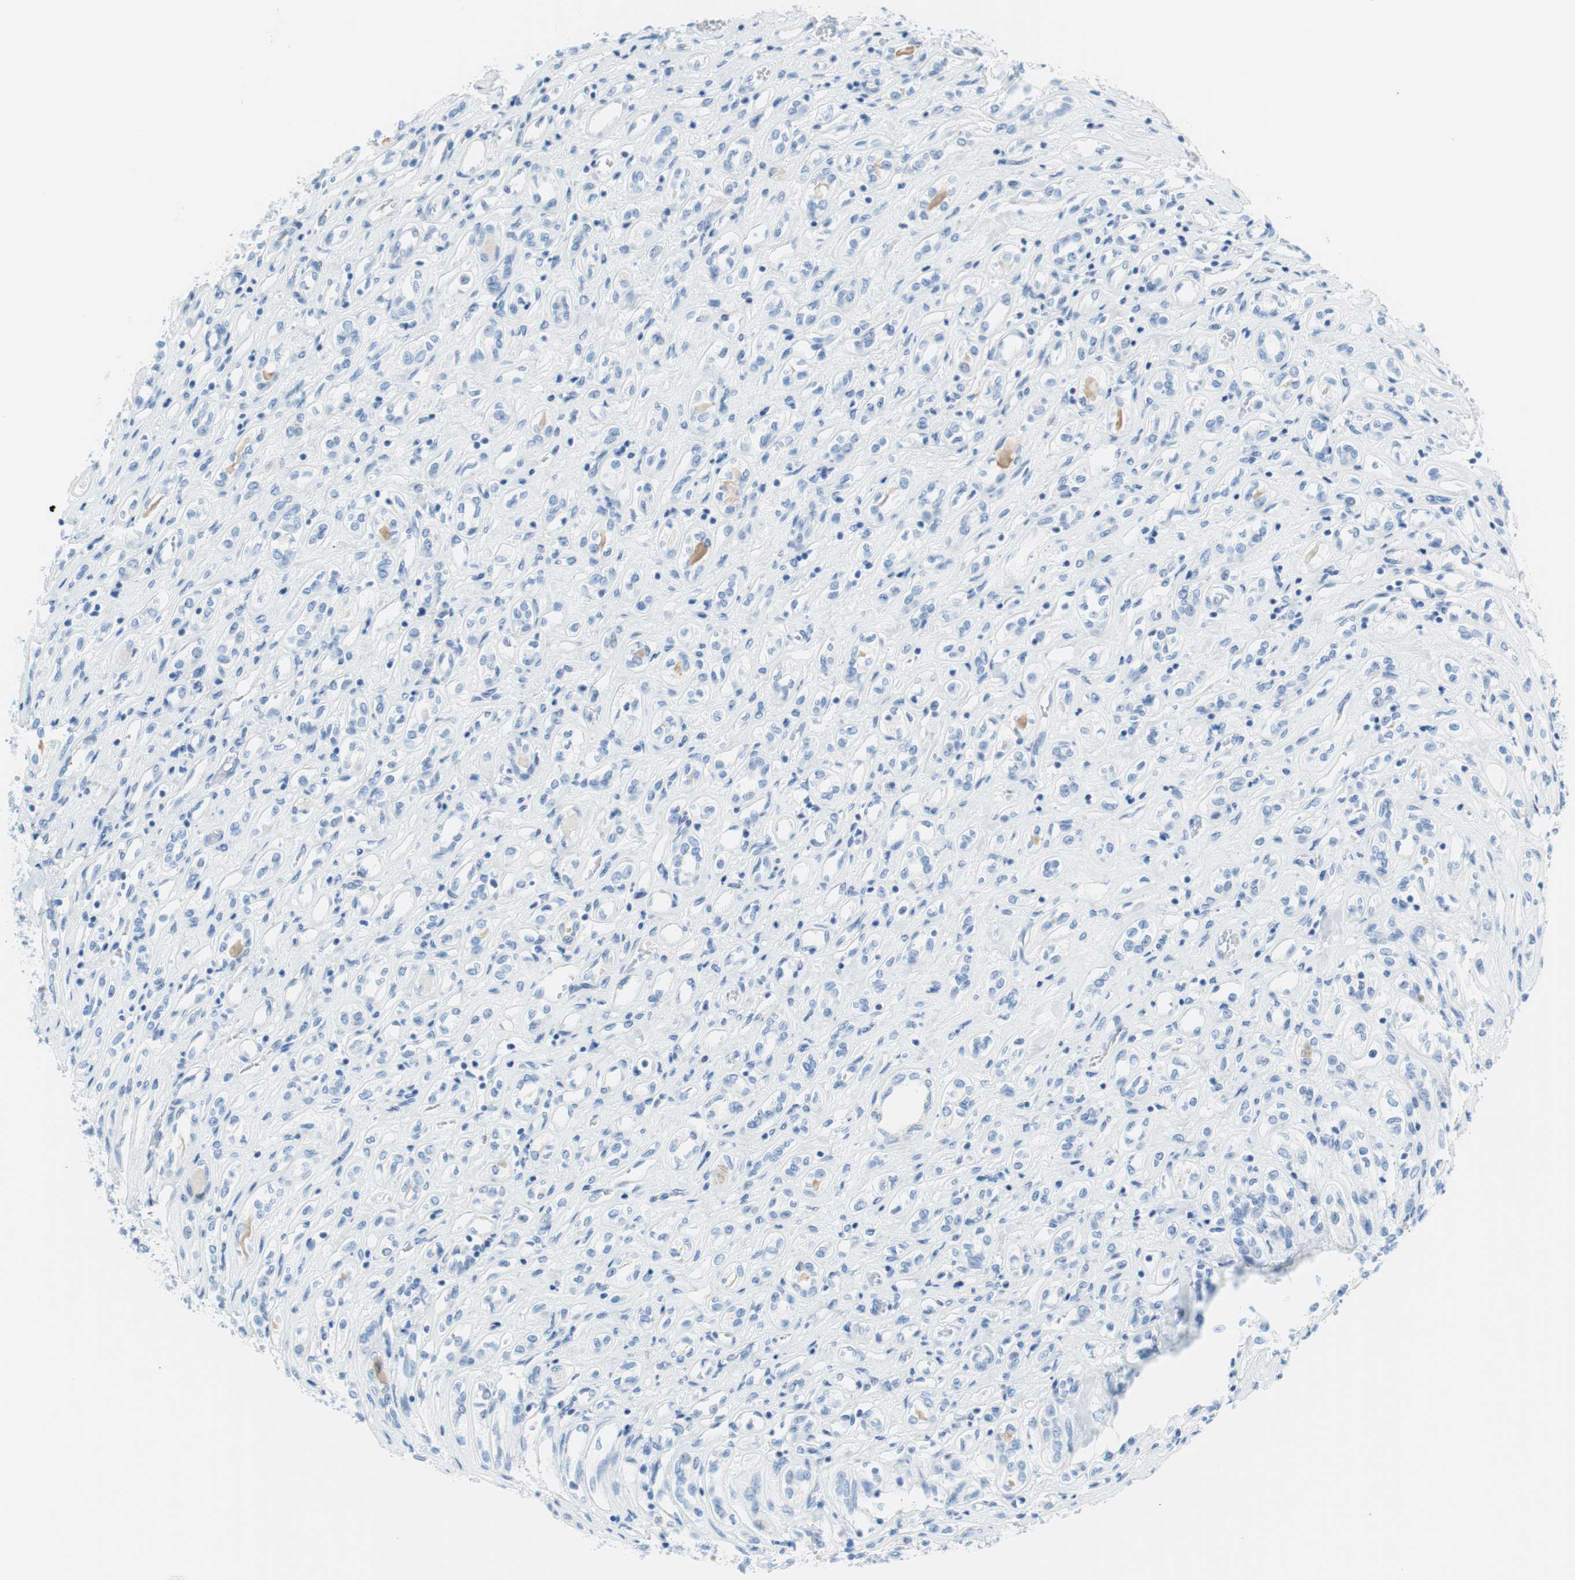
{"staining": {"intensity": "negative", "quantity": "none", "location": "none"}, "tissue": "renal cancer", "cell_type": "Tumor cells", "image_type": "cancer", "snomed": [{"axis": "morphology", "description": "Adenocarcinoma, NOS"}, {"axis": "topography", "description": "Kidney"}], "caption": "An immunohistochemistry micrograph of renal adenocarcinoma is shown. There is no staining in tumor cells of renal adenocarcinoma.", "gene": "MYH1", "patient": {"sex": "female", "age": 70}}